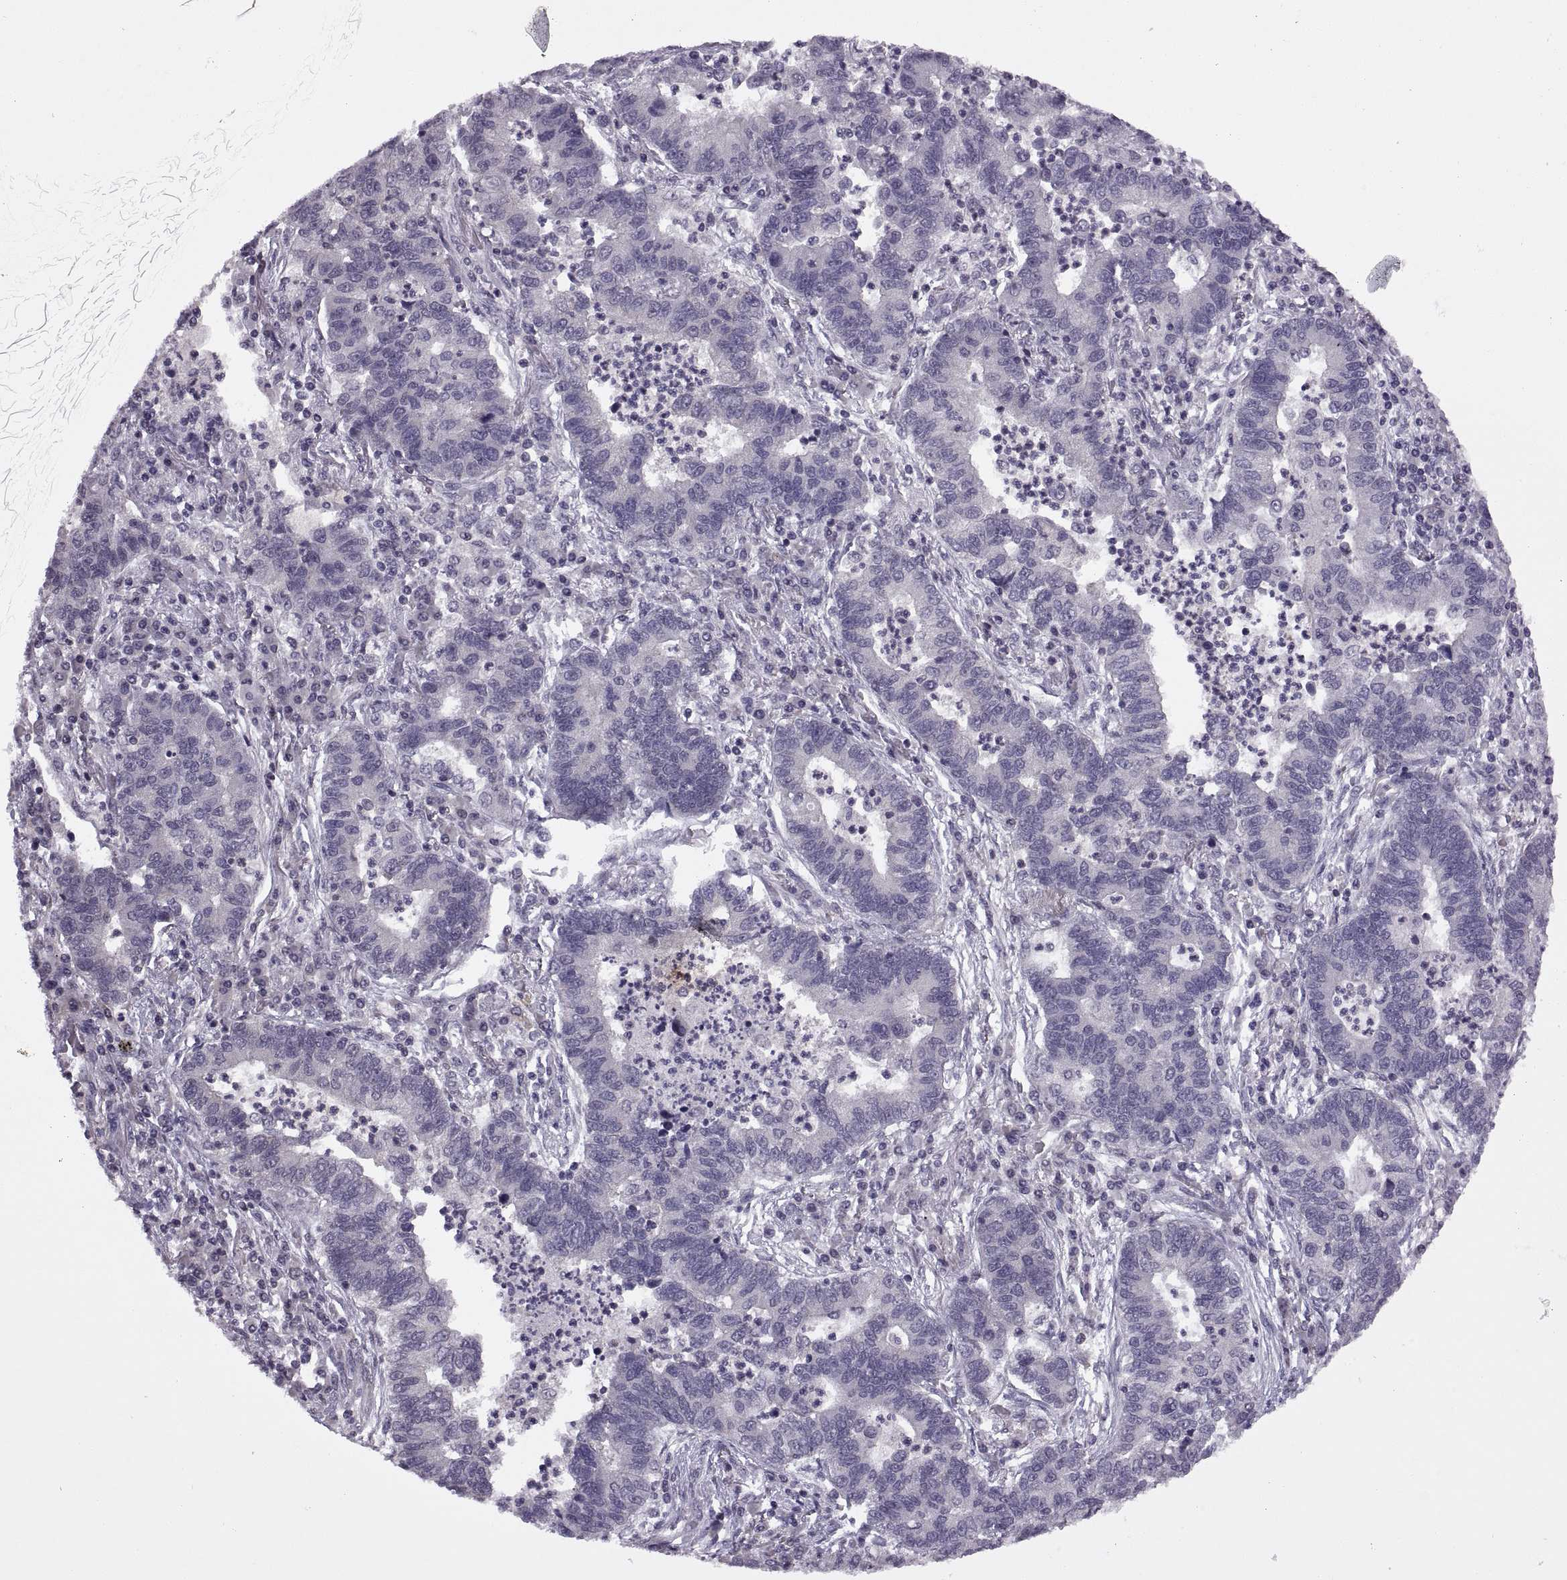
{"staining": {"intensity": "negative", "quantity": "none", "location": "none"}, "tissue": "lung cancer", "cell_type": "Tumor cells", "image_type": "cancer", "snomed": [{"axis": "morphology", "description": "Adenocarcinoma, NOS"}, {"axis": "topography", "description": "Lung"}], "caption": "Lung cancer was stained to show a protein in brown. There is no significant staining in tumor cells.", "gene": "INTS3", "patient": {"sex": "female", "age": 57}}